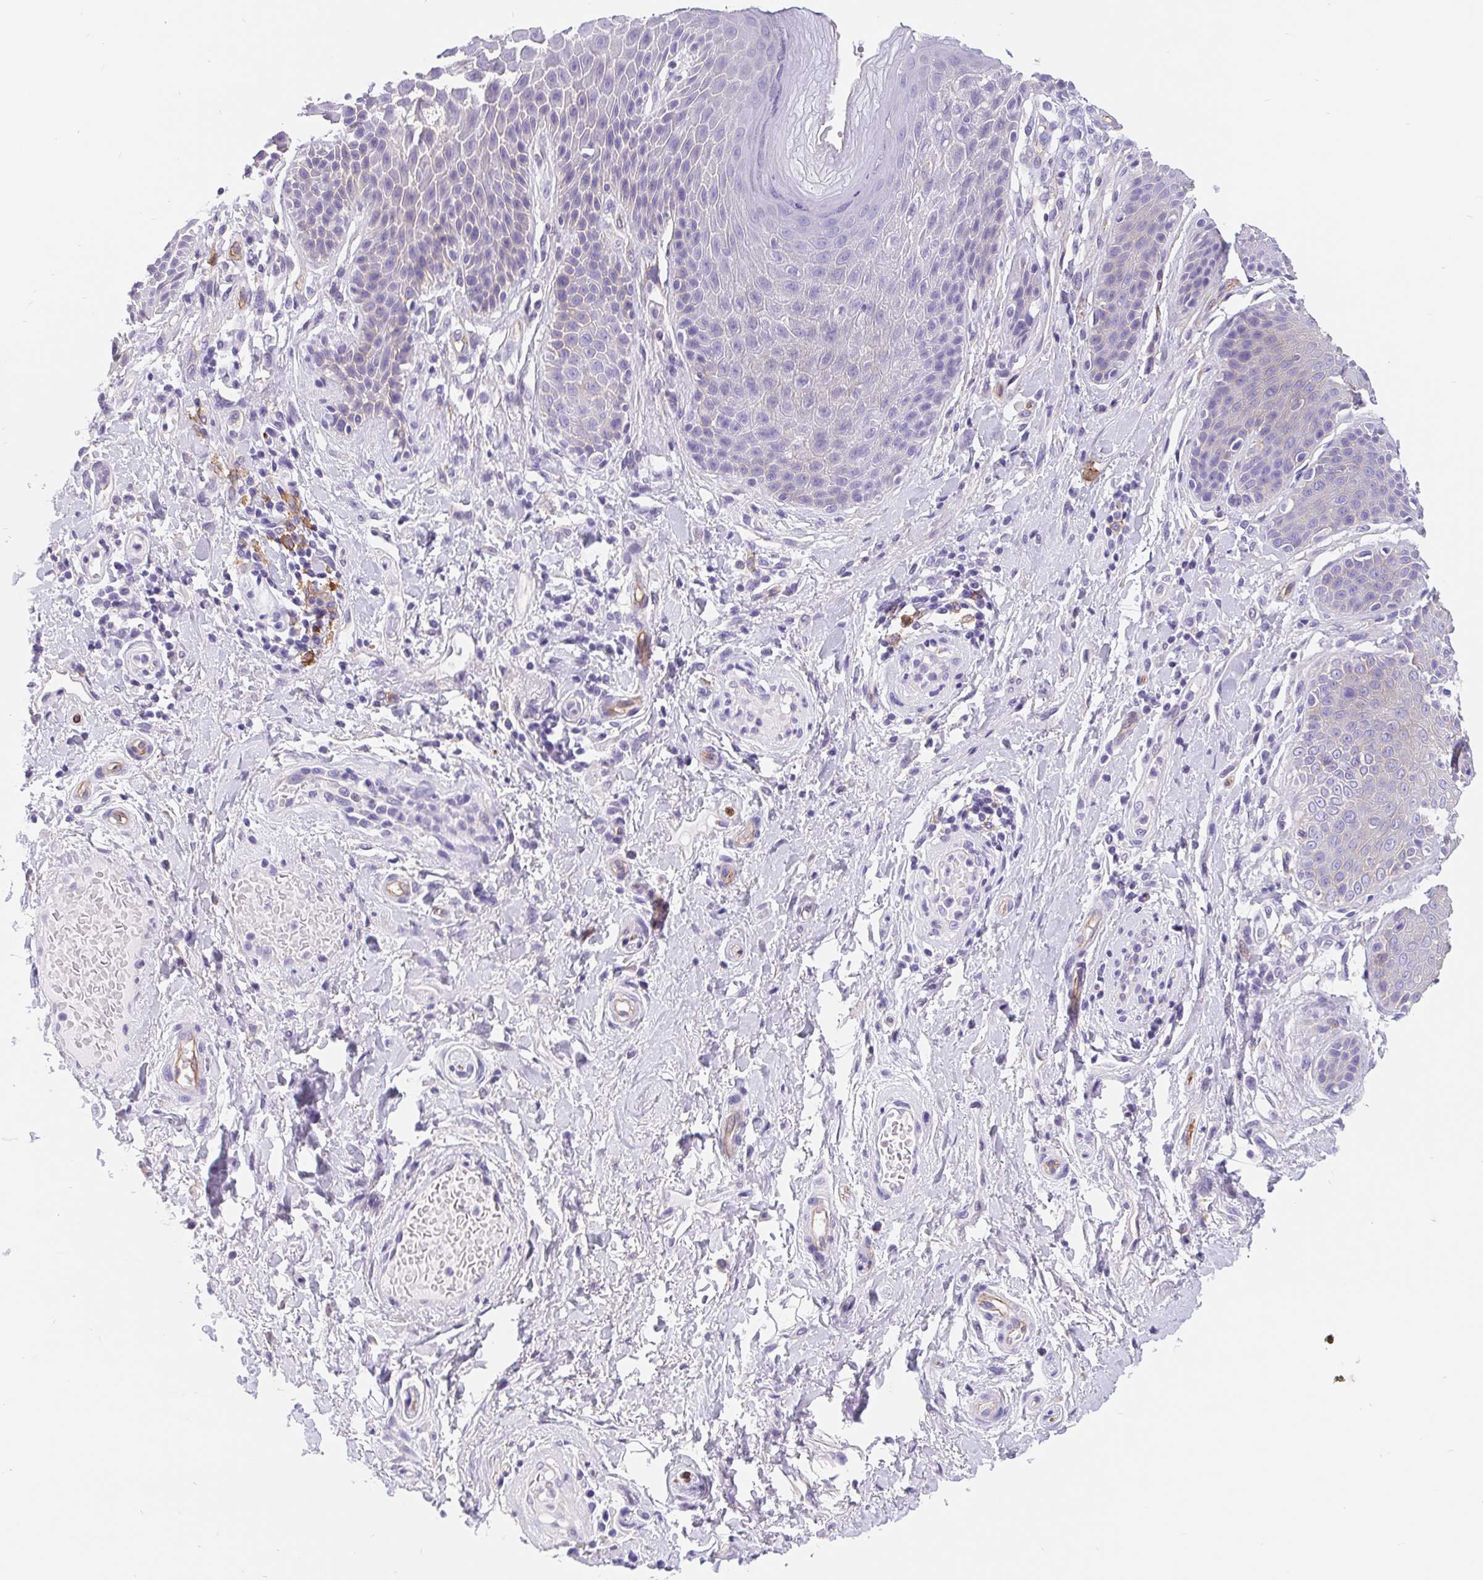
{"staining": {"intensity": "negative", "quantity": "none", "location": "none"}, "tissue": "skin", "cell_type": "Epidermal cells", "image_type": "normal", "snomed": [{"axis": "morphology", "description": "Normal tissue, NOS"}, {"axis": "topography", "description": "Anal"}, {"axis": "topography", "description": "Peripheral nerve tissue"}], "caption": "An image of skin stained for a protein displays no brown staining in epidermal cells.", "gene": "LIMCH1", "patient": {"sex": "male", "age": 51}}